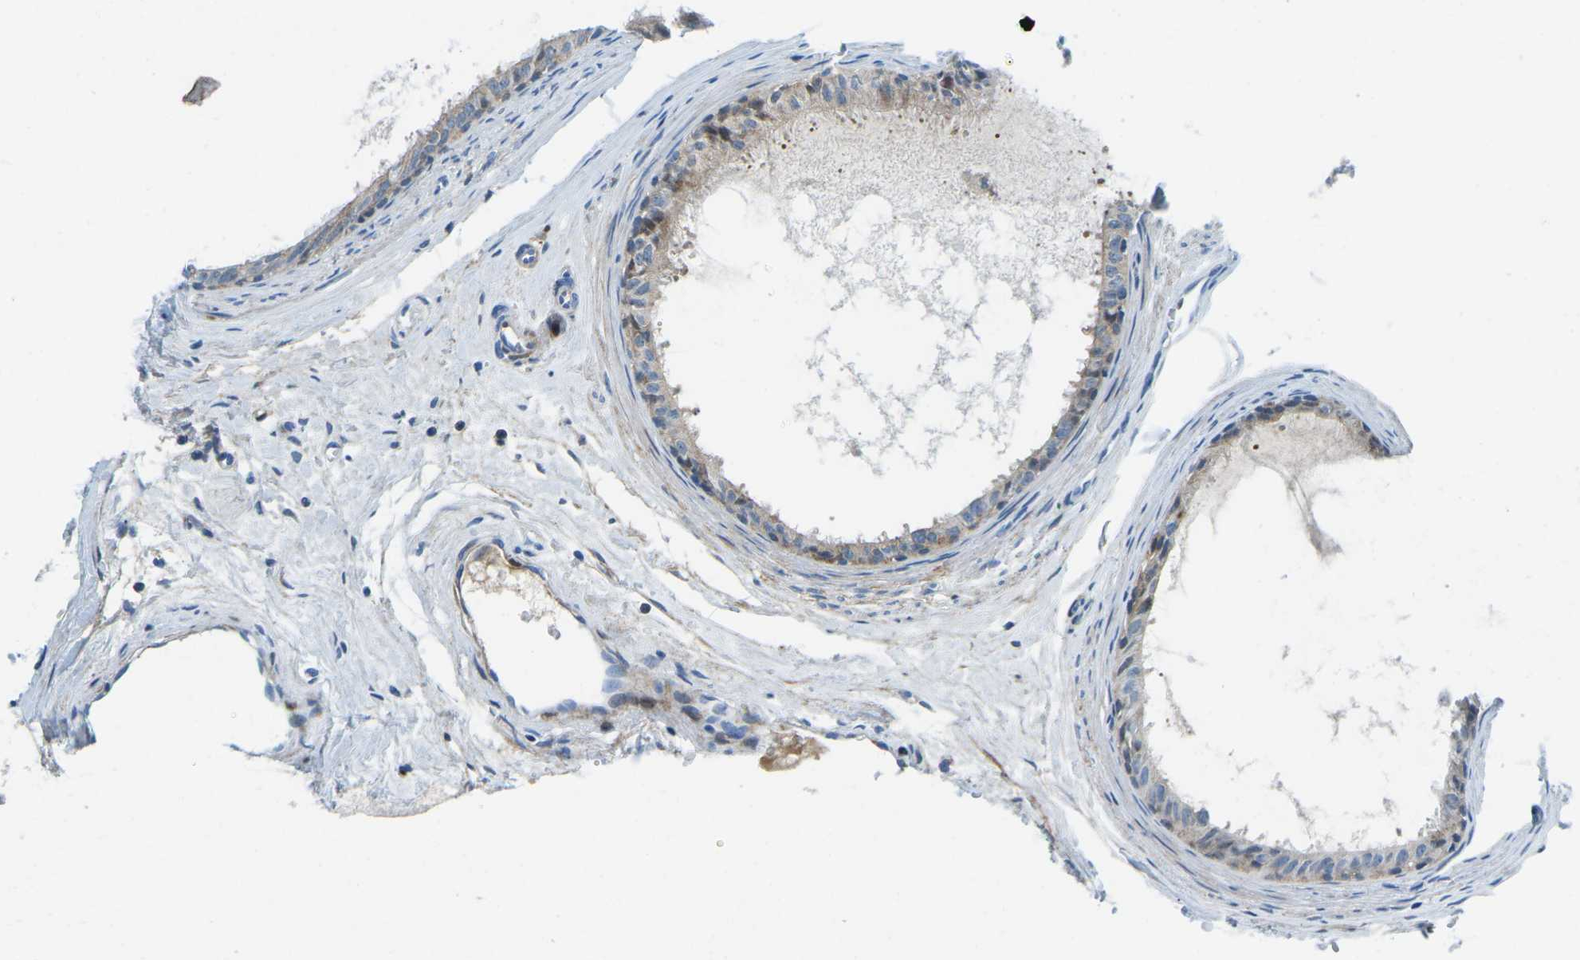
{"staining": {"intensity": "moderate", "quantity": "25%-75%", "location": "cytoplasmic/membranous"}, "tissue": "epididymis", "cell_type": "Glandular cells", "image_type": "normal", "snomed": [{"axis": "morphology", "description": "Normal tissue, NOS"}, {"axis": "morphology", "description": "Inflammation, NOS"}, {"axis": "topography", "description": "Epididymis"}], "caption": "Brown immunohistochemical staining in normal human epididymis shows moderate cytoplasmic/membranous staining in about 25%-75% of glandular cells. The protein of interest is stained brown, and the nuclei are stained in blue (DAB (3,3'-diaminobenzidine) IHC with brightfield microscopy, high magnification).", "gene": "CFB", "patient": {"sex": "male", "age": 85}}